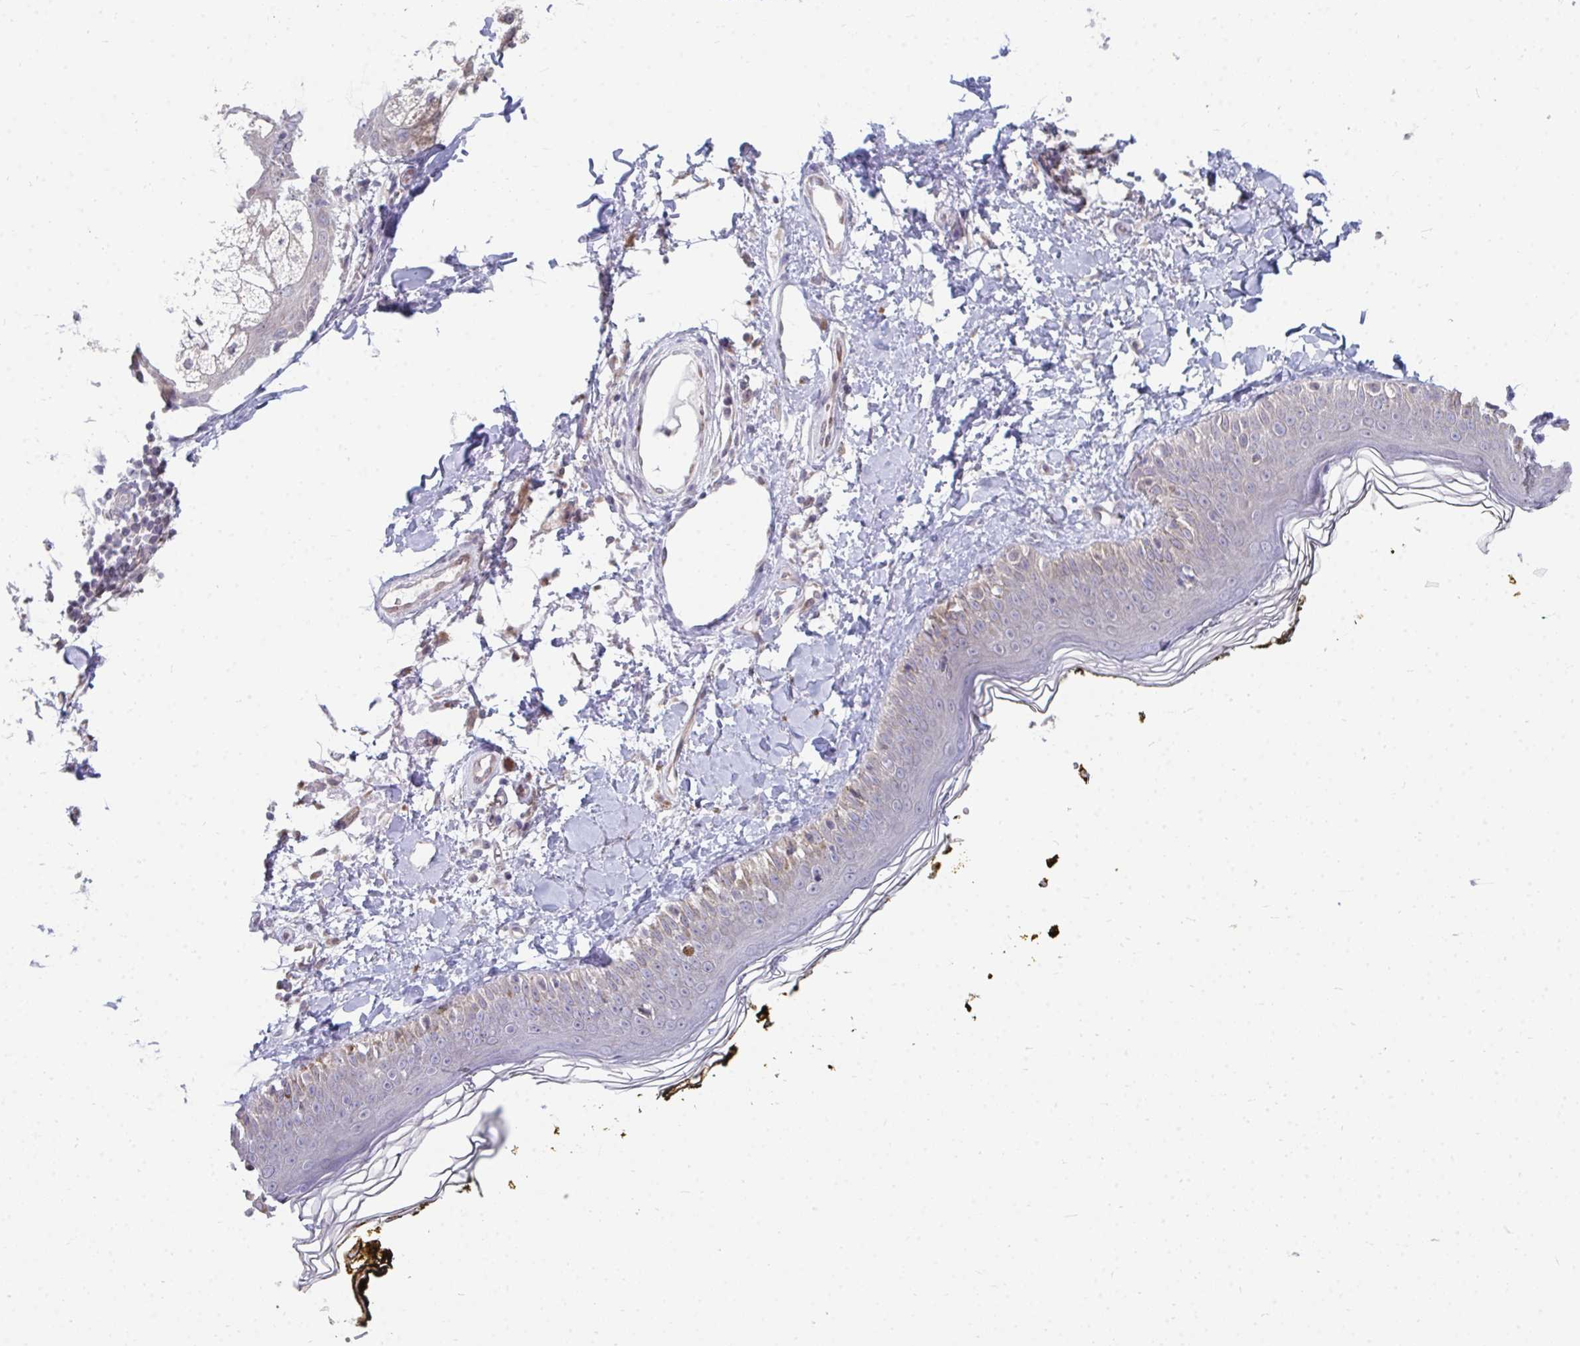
{"staining": {"intensity": "negative", "quantity": "none", "location": "none"}, "tissue": "skin", "cell_type": "Fibroblasts", "image_type": "normal", "snomed": [{"axis": "morphology", "description": "Normal tissue, NOS"}, {"axis": "topography", "description": "Skin"}], "caption": "Immunohistochemistry micrograph of benign skin: skin stained with DAB demonstrates no significant protein staining in fibroblasts. (Brightfield microscopy of DAB (3,3'-diaminobenzidine) immunohistochemistry at high magnification).", "gene": "MROH8", "patient": {"sex": "male", "age": 76}}